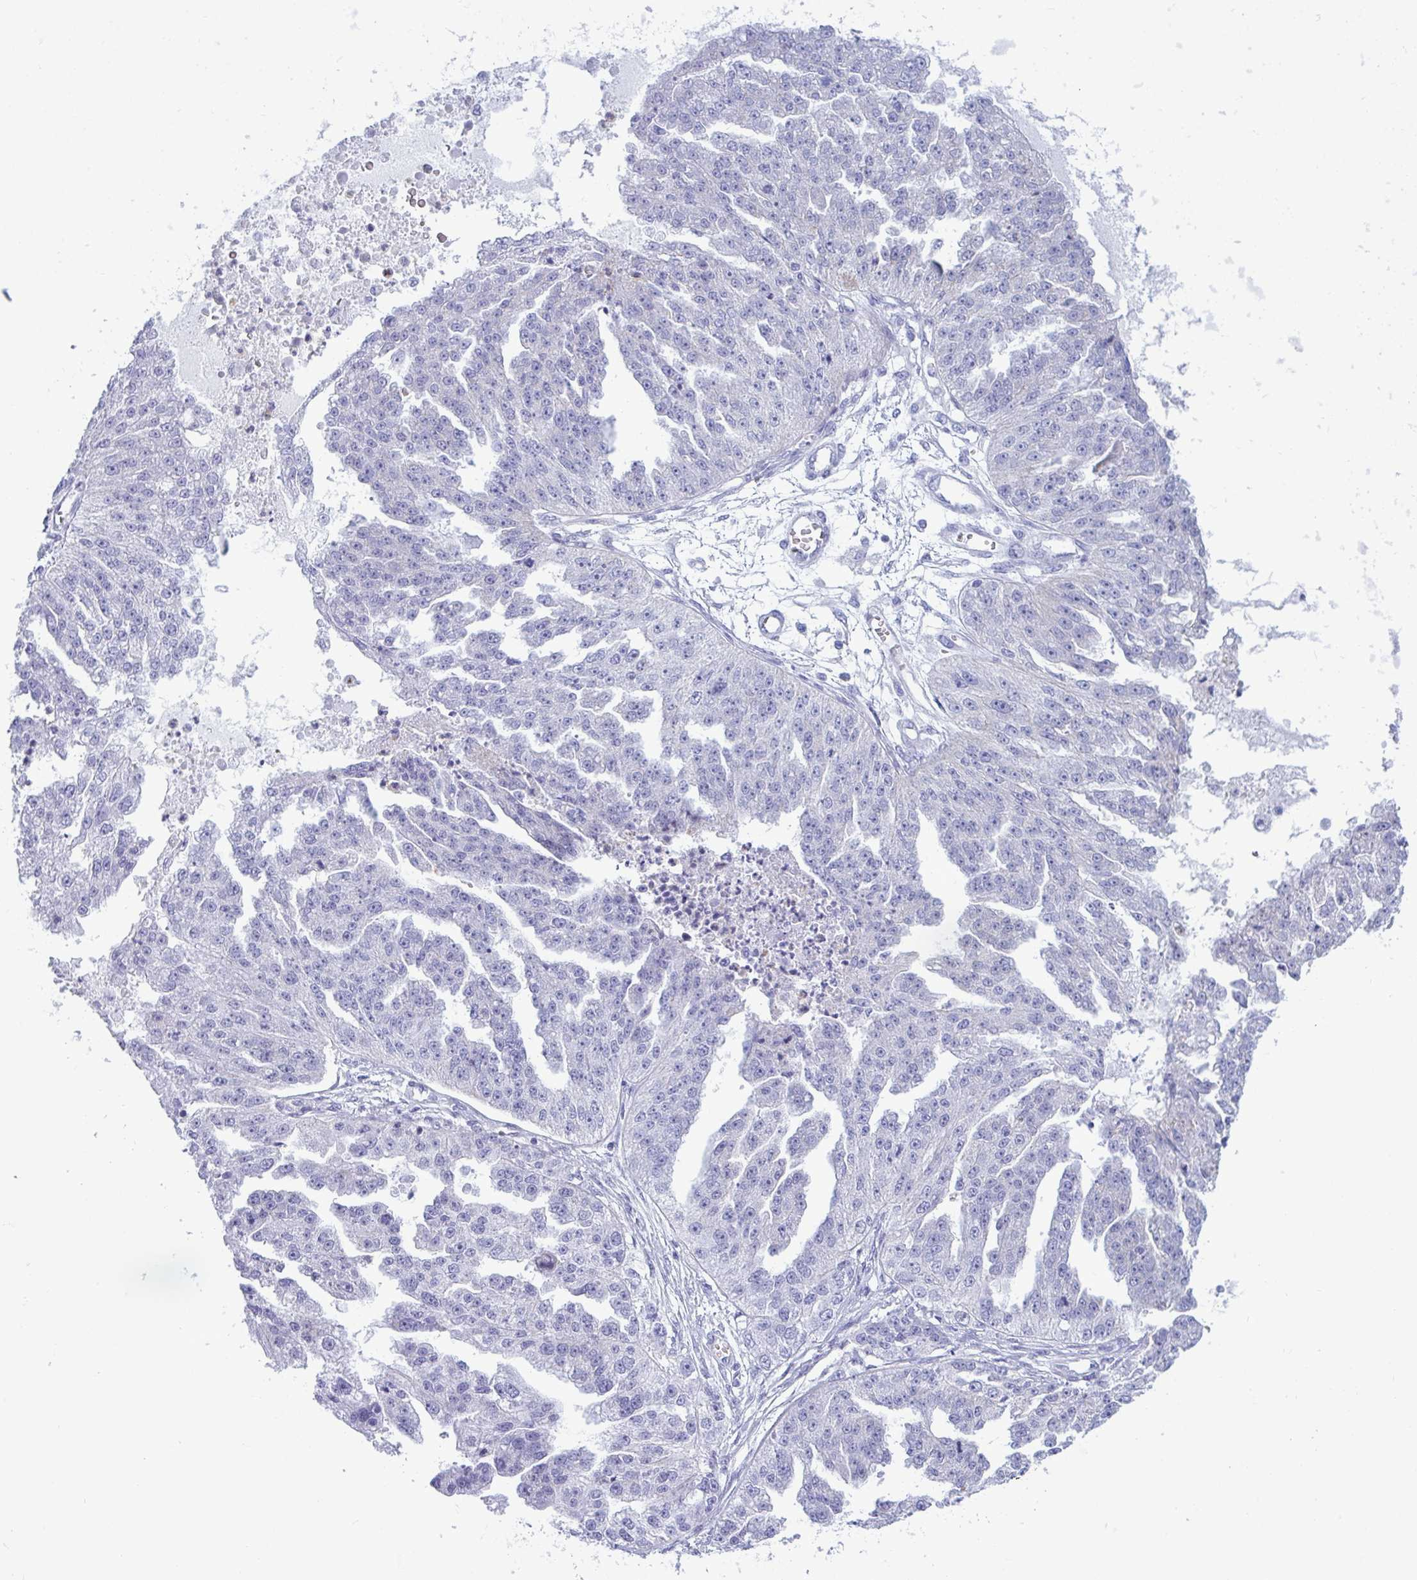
{"staining": {"intensity": "negative", "quantity": "none", "location": "none"}, "tissue": "ovarian cancer", "cell_type": "Tumor cells", "image_type": "cancer", "snomed": [{"axis": "morphology", "description": "Cystadenocarcinoma, serous, NOS"}, {"axis": "topography", "description": "Ovary"}], "caption": "High power microscopy image of an immunohistochemistry (IHC) histopathology image of ovarian cancer, revealing no significant positivity in tumor cells.", "gene": "MYH10", "patient": {"sex": "female", "age": 58}}